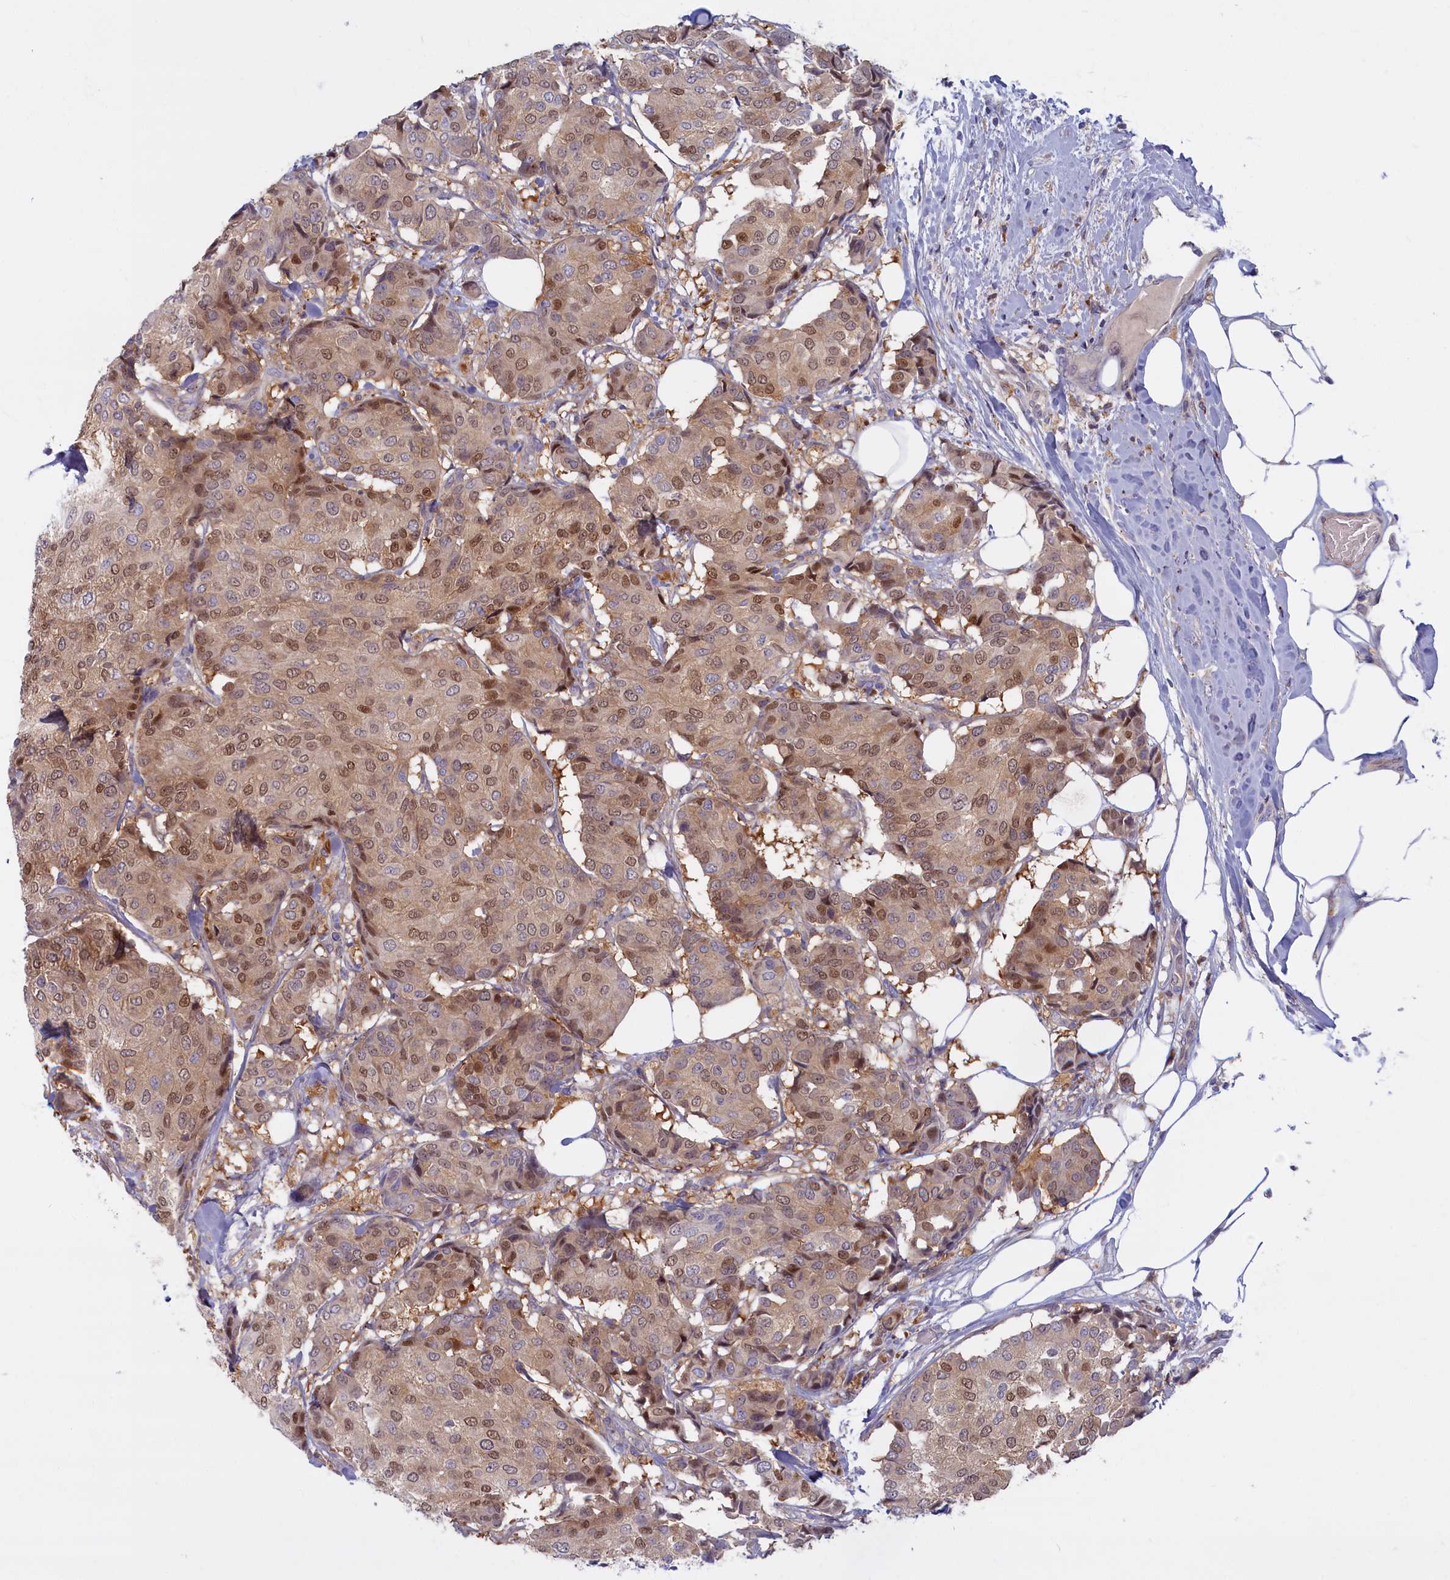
{"staining": {"intensity": "moderate", "quantity": ">75%", "location": "cytoplasmic/membranous,nuclear"}, "tissue": "breast cancer", "cell_type": "Tumor cells", "image_type": "cancer", "snomed": [{"axis": "morphology", "description": "Duct carcinoma"}, {"axis": "topography", "description": "Breast"}], "caption": "Moderate cytoplasmic/membranous and nuclear positivity for a protein is appreciated in approximately >75% of tumor cells of invasive ductal carcinoma (breast) using immunohistochemistry (IHC).", "gene": "FCSK", "patient": {"sex": "female", "age": 75}}